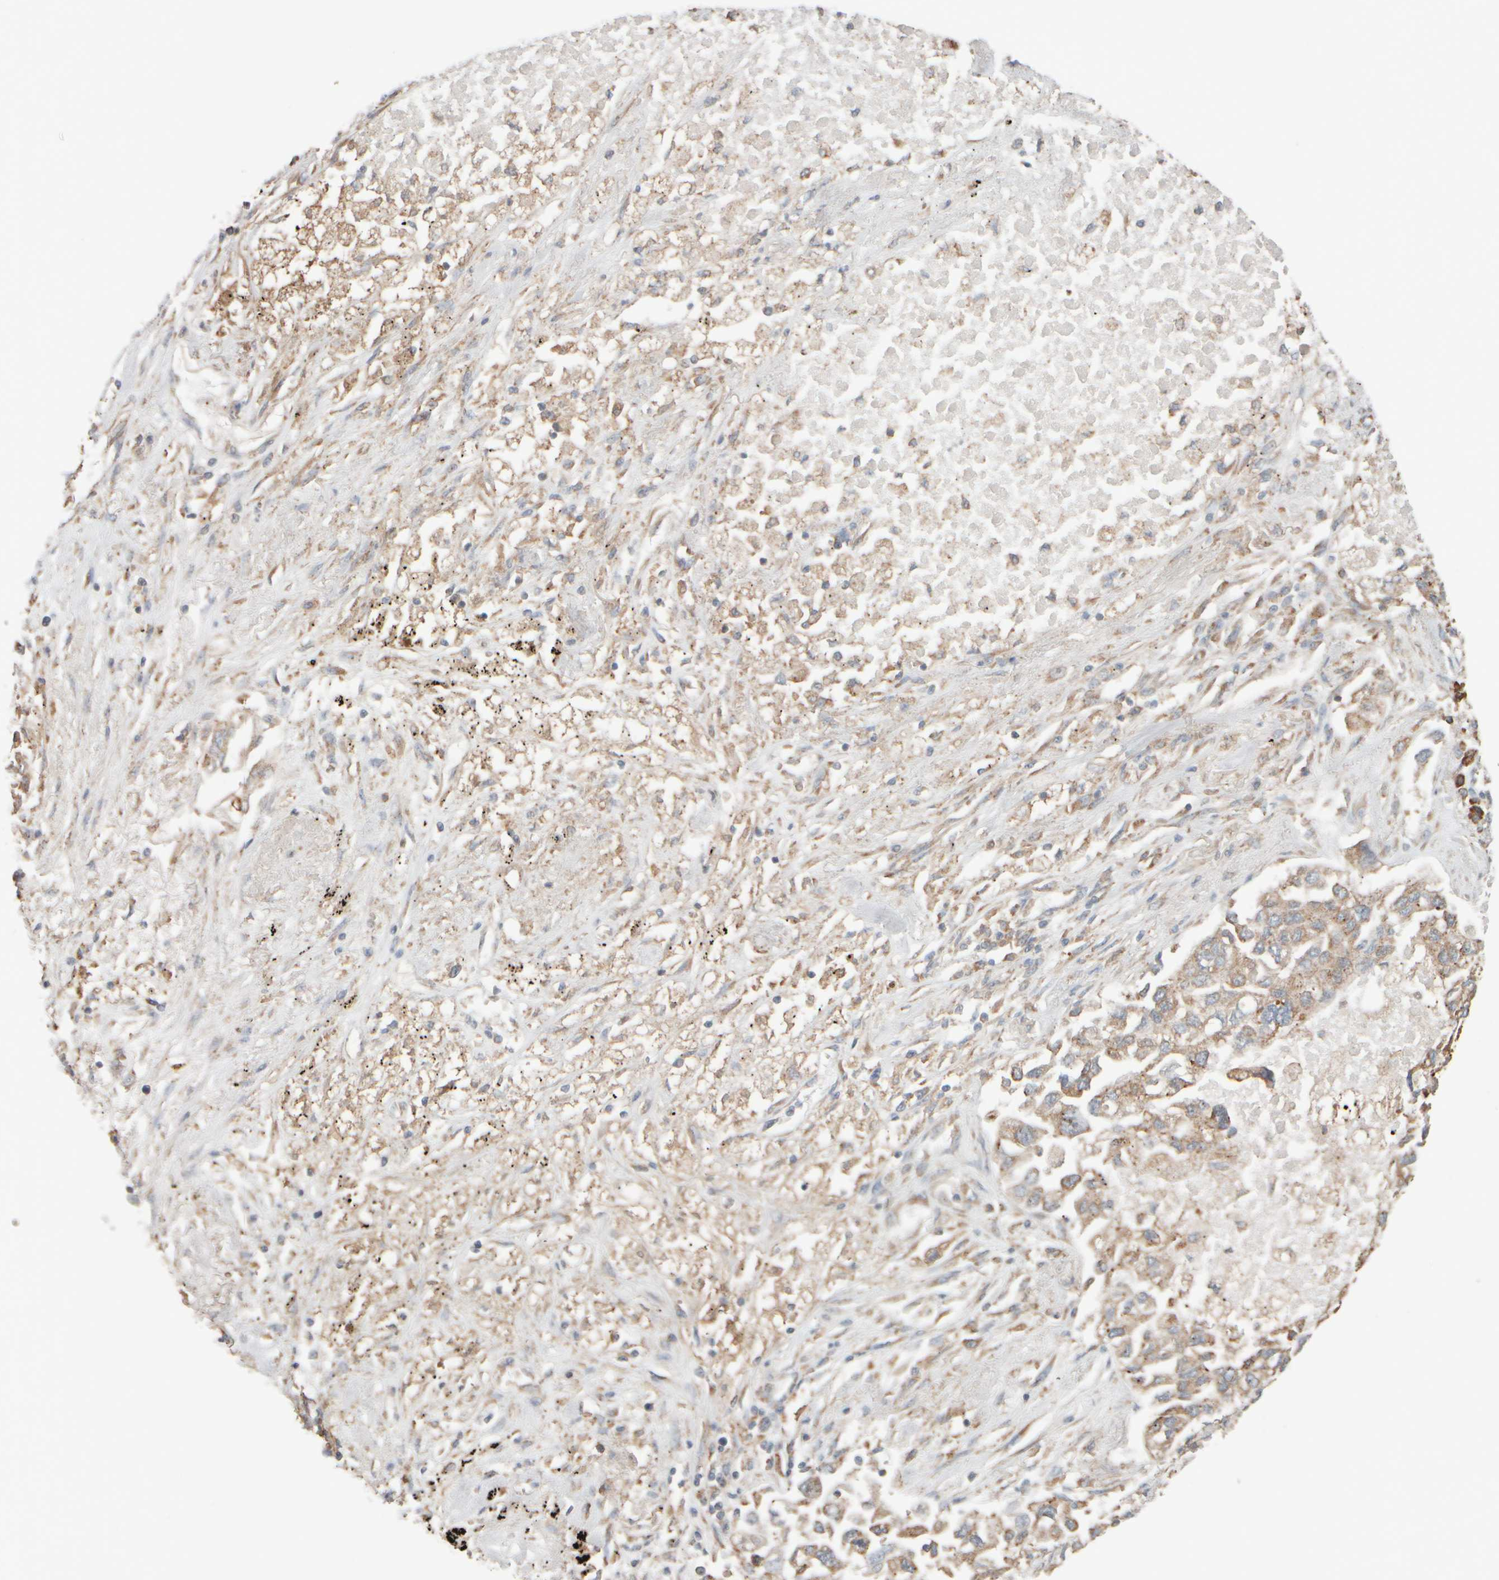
{"staining": {"intensity": "moderate", "quantity": ">75%", "location": "cytoplasmic/membranous"}, "tissue": "lung cancer", "cell_type": "Tumor cells", "image_type": "cancer", "snomed": [{"axis": "morphology", "description": "Inflammation, NOS"}, {"axis": "morphology", "description": "Adenocarcinoma, NOS"}, {"axis": "topography", "description": "Lung"}], "caption": "Lung cancer (adenocarcinoma) stained with DAB immunohistochemistry demonstrates medium levels of moderate cytoplasmic/membranous positivity in about >75% of tumor cells.", "gene": "EIF2B3", "patient": {"sex": "male", "age": 63}}